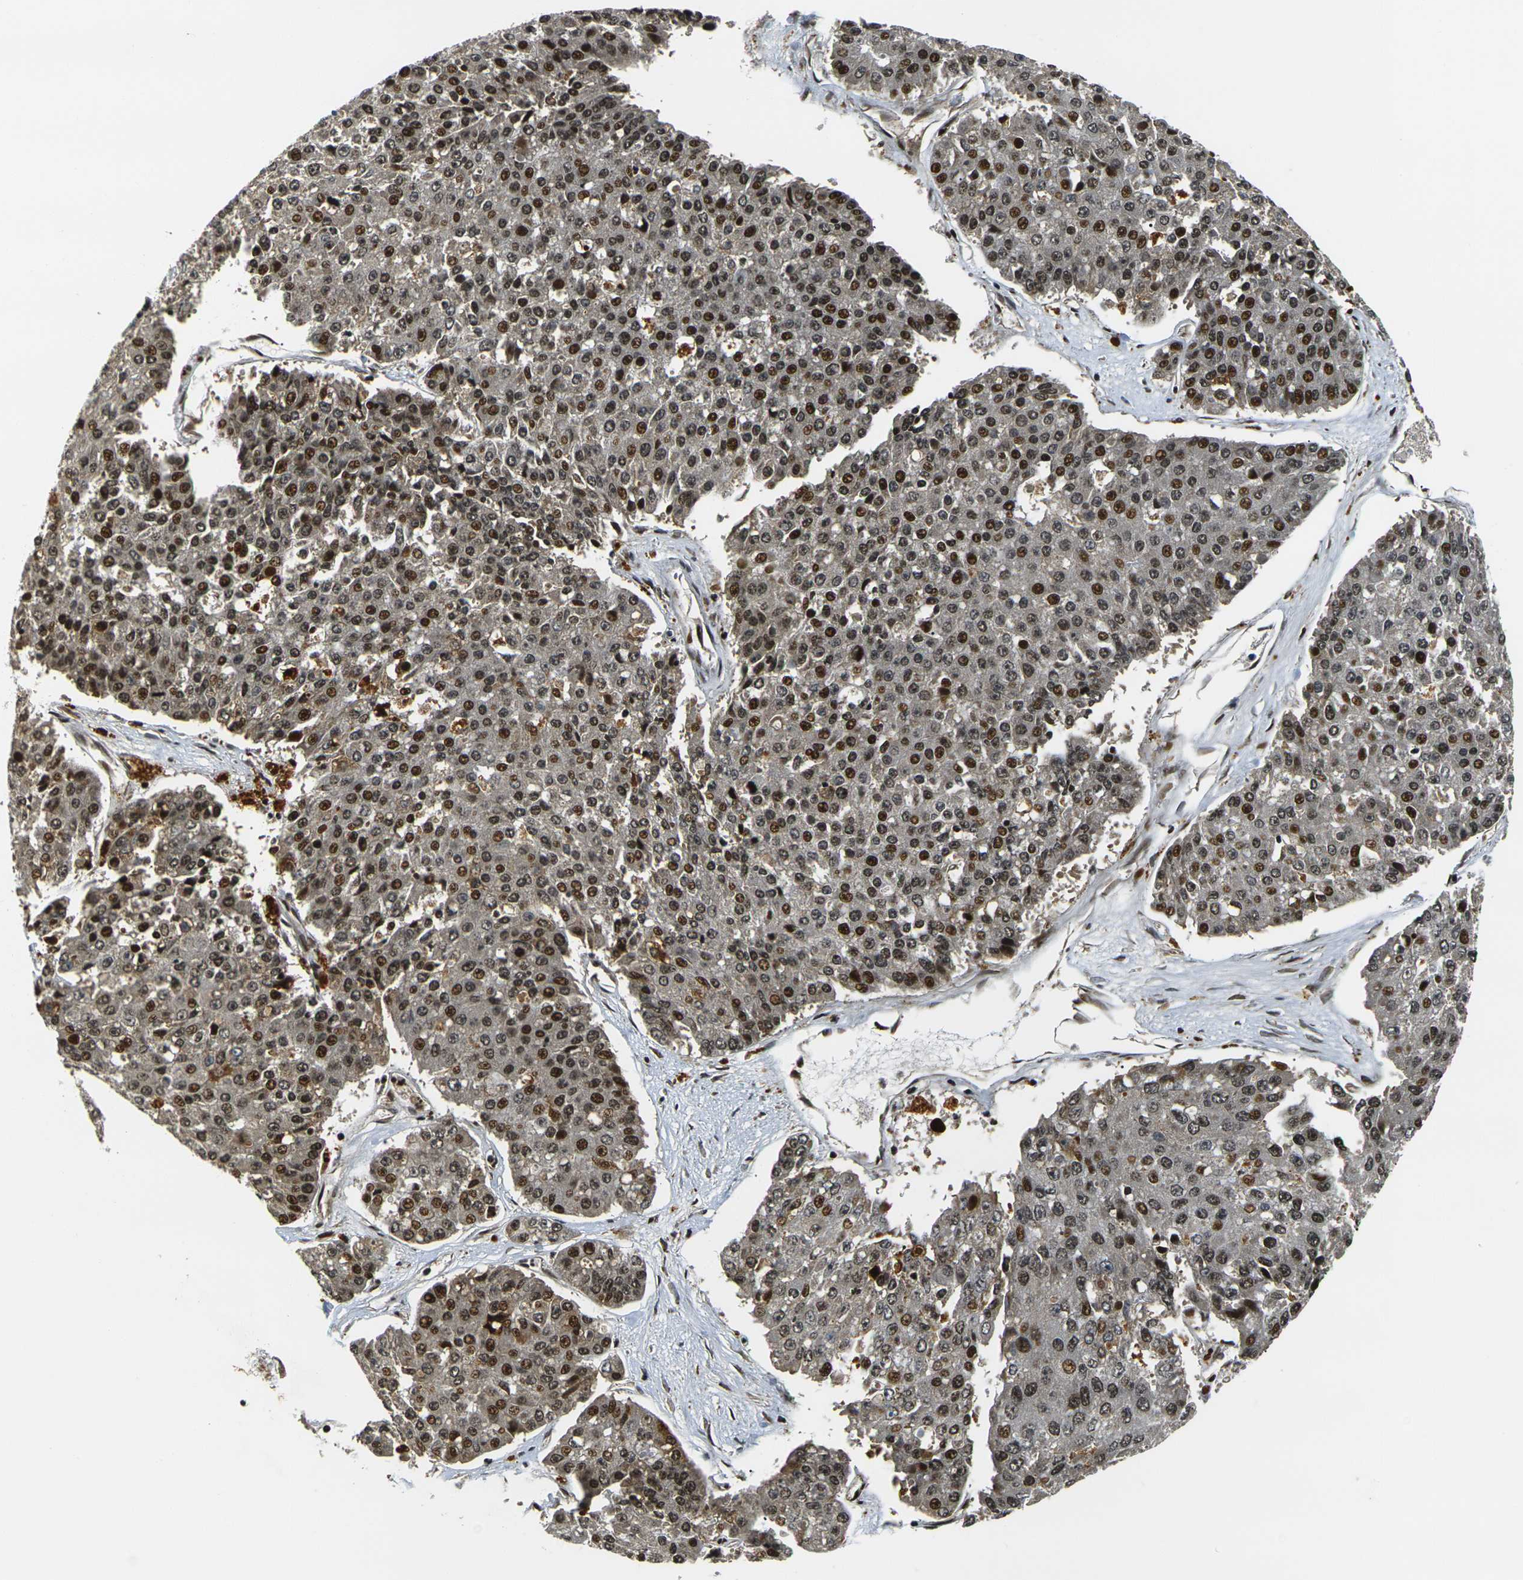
{"staining": {"intensity": "strong", "quantity": ">75%", "location": "nuclear"}, "tissue": "pancreatic cancer", "cell_type": "Tumor cells", "image_type": "cancer", "snomed": [{"axis": "morphology", "description": "Adenocarcinoma, NOS"}, {"axis": "topography", "description": "Pancreas"}], "caption": "A brown stain shows strong nuclear positivity of a protein in human pancreatic adenocarcinoma tumor cells.", "gene": "ACTL6A", "patient": {"sex": "male", "age": 50}}